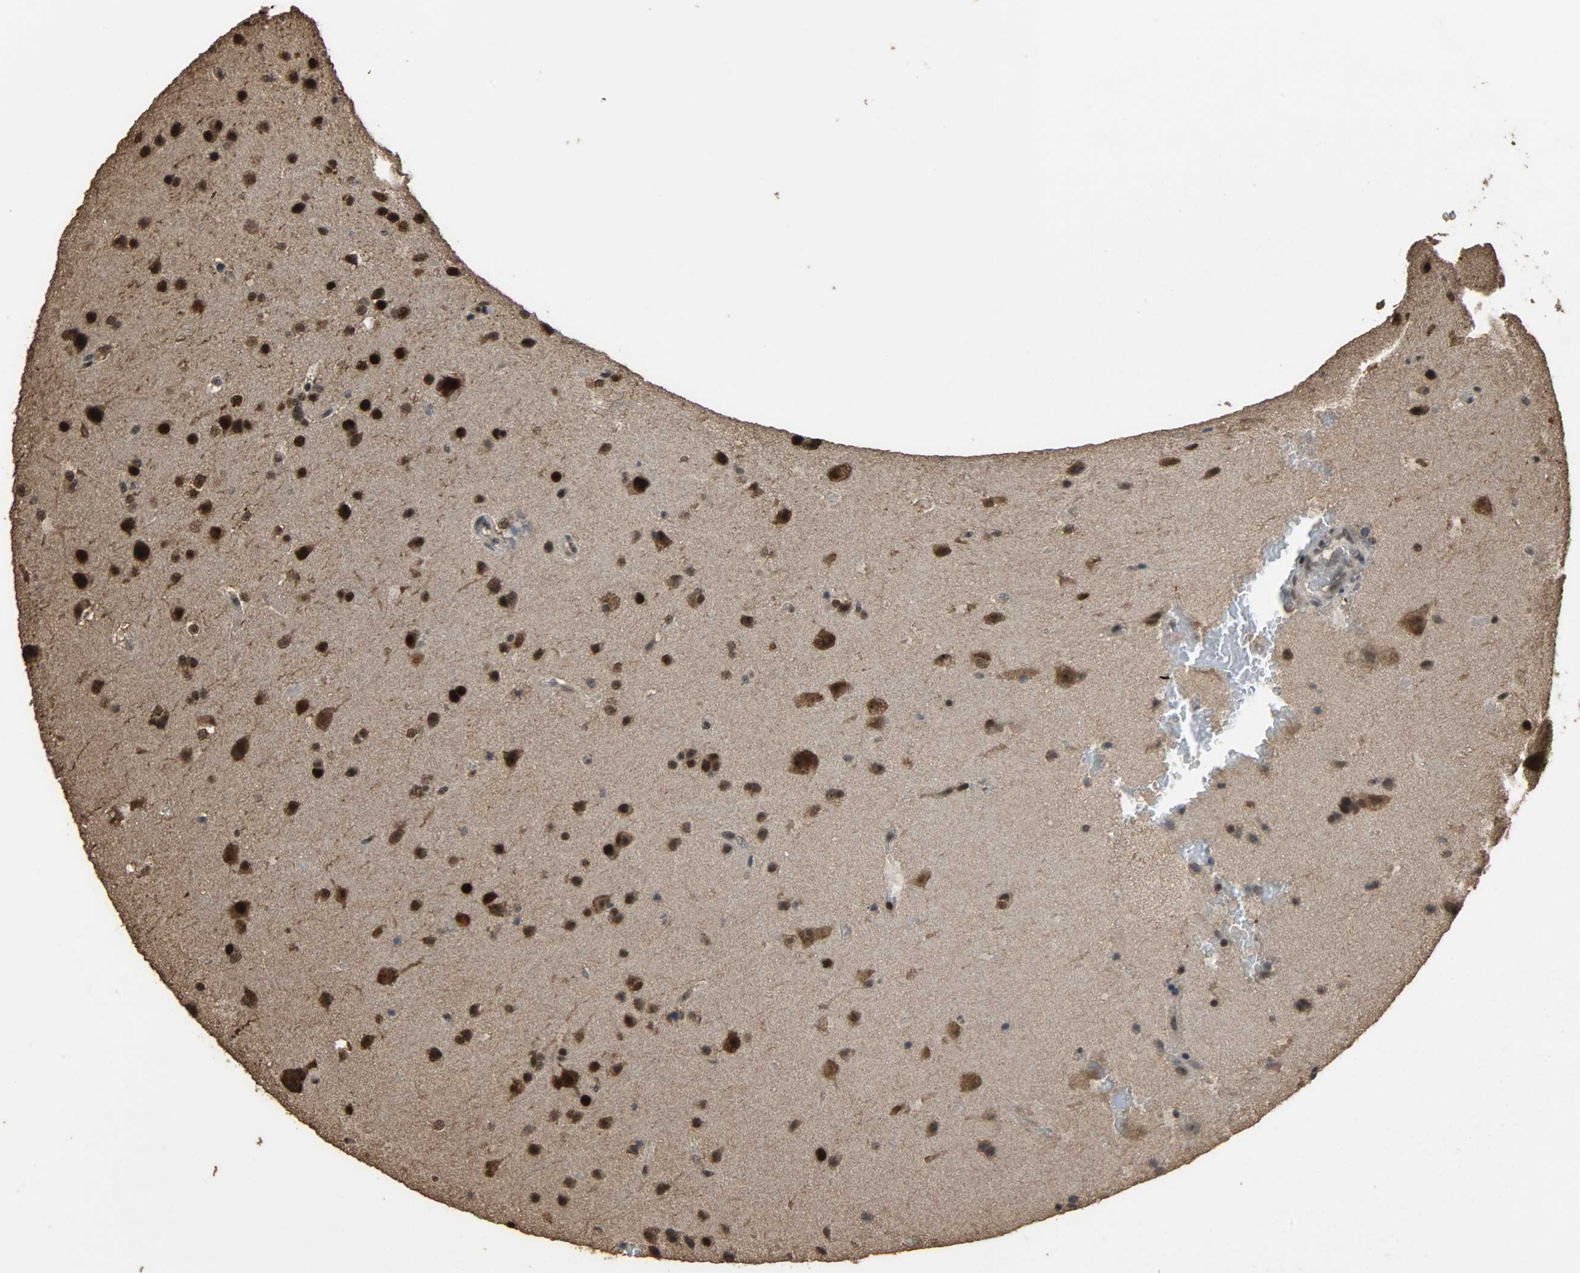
{"staining": {"intensity": "strong", "quantity": ">75%", "location": "cytoplasmic/membranous,nuclear"}, "tissue": "glioma", "cell_type": "Tumor cells", "image_type": "cancer", "snomed": [{"axis": "morphology", "description": "Glioma, malignant, Low grade"}, {"axis": "topography", "description": "Cerebral cortex"}], "caption": "About >75% of tumor cells in human glioma show strong cytoplasmic/membranous and nuclear protein positivity as visualized by brown immunohistochemical staining.", "gene": "CCNT2", "patient": {"sex": "female", "age": 47}}